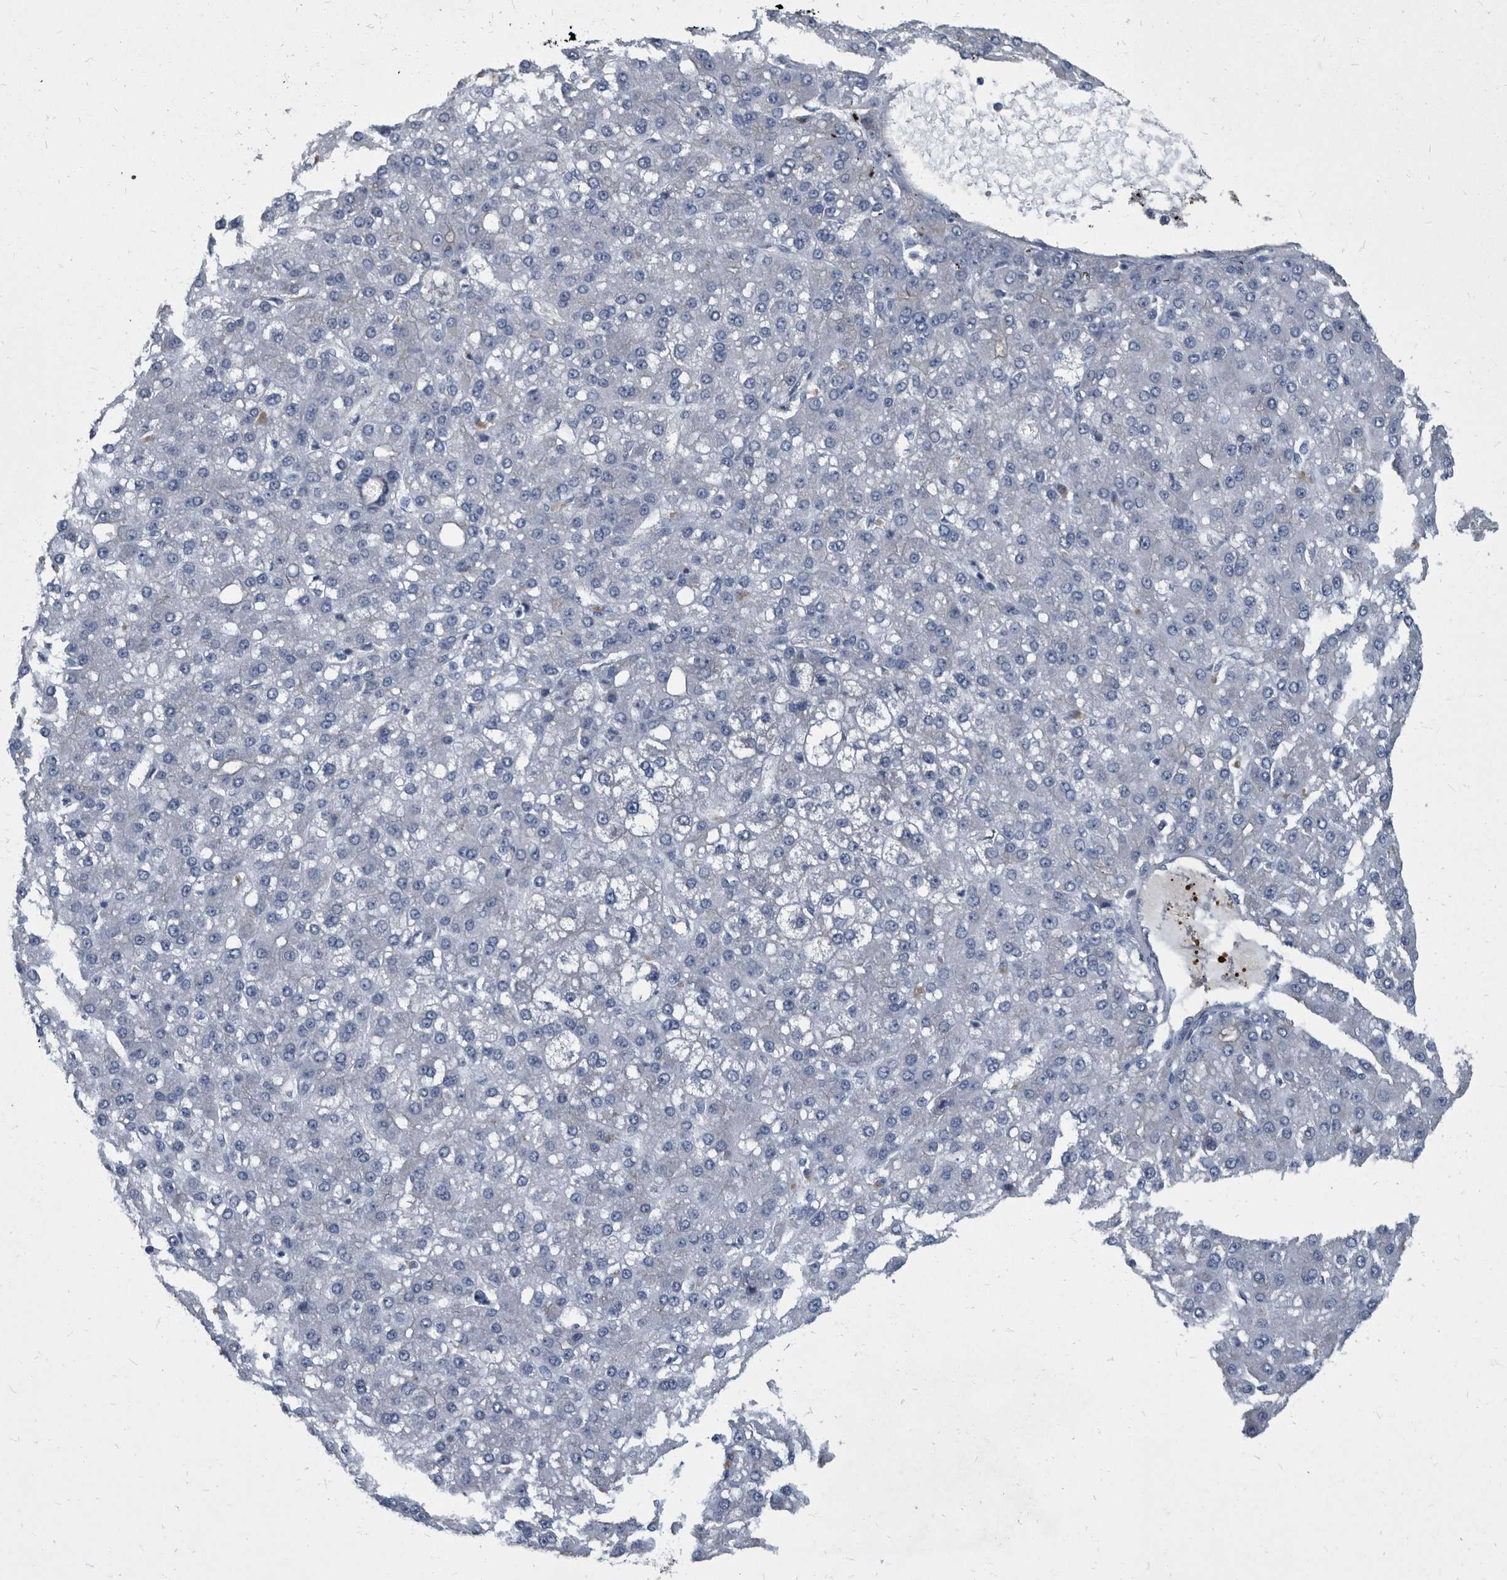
{"staining": {"intensity": "negative", "quantity": "none", "location": "none"}, "tissue": "liver cancer", "cell_type": "Tumor cells", "image_type": "cancer", "snomed": [{"axis": "morphology", "description": "Carcinoma, Hepatocellular, NOS"}, {"axis": "topography", "description": "Liver"}], "caption": "This is a micrograph of immunohistochemistry staining of liver hepatocellular carcinoma, which shows no staining in tumor cells.", "gene": "CDV3", "patient": {"sex": "male", "age": 67}}